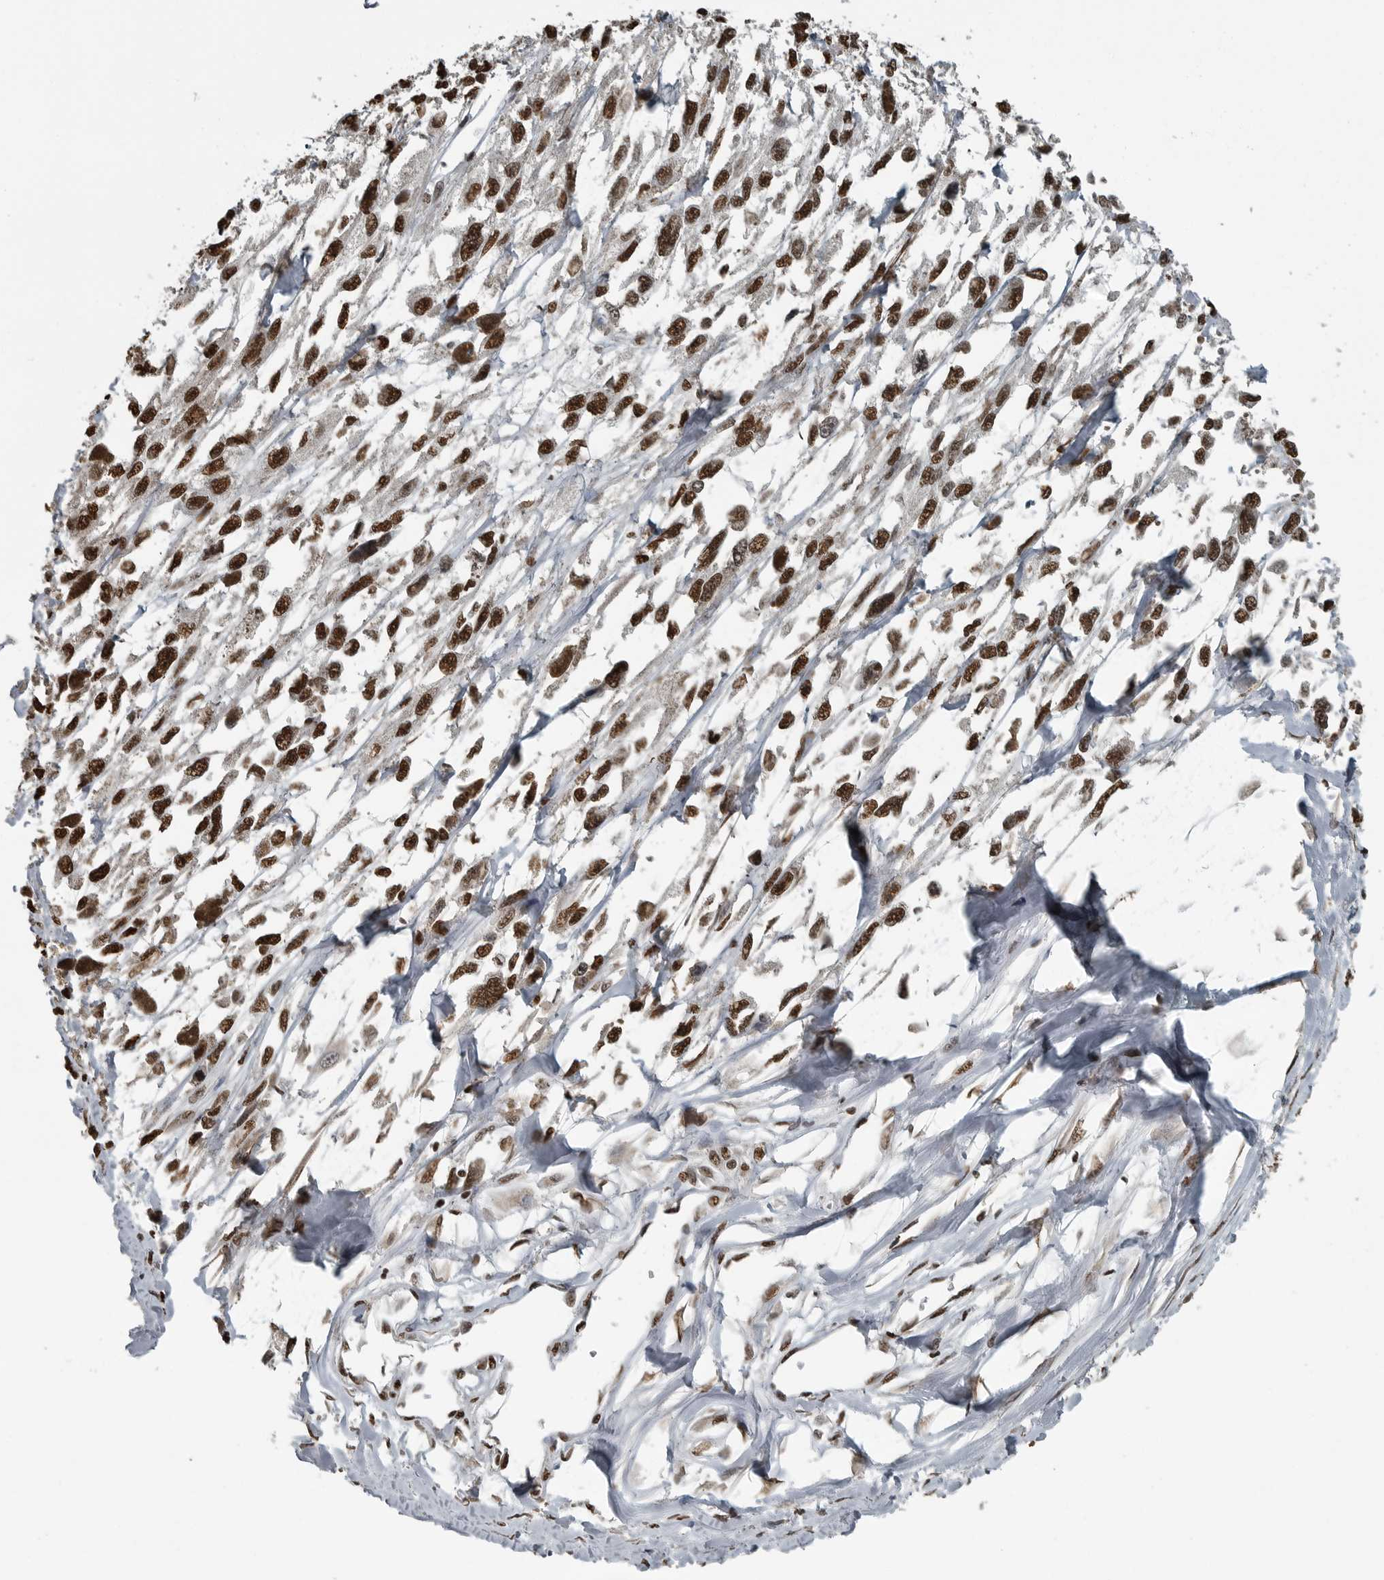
{"staining": {"intensity": "strong", "quantity": ">75%", "location": "nuclear"}, "tissue": "melanoma", "cell_type": "Tumor cells", "image_type": "cancer", "snomed": [{"axis": "morphology", "description": "Malignant melanoma, Metastatic site"}, {"axis": "topography", "description": "Lymph node"}], "caption": "Immunohistochemical staining of human melanoma displays strong nuclear protein expression in about >75% of tumor cells. Immunohistochemistry (ihc) stains the protein of interest in brown and the nuclei are stained blue.", "gene": "TGS1", "patient": {"sex": "male", "age": 59}}